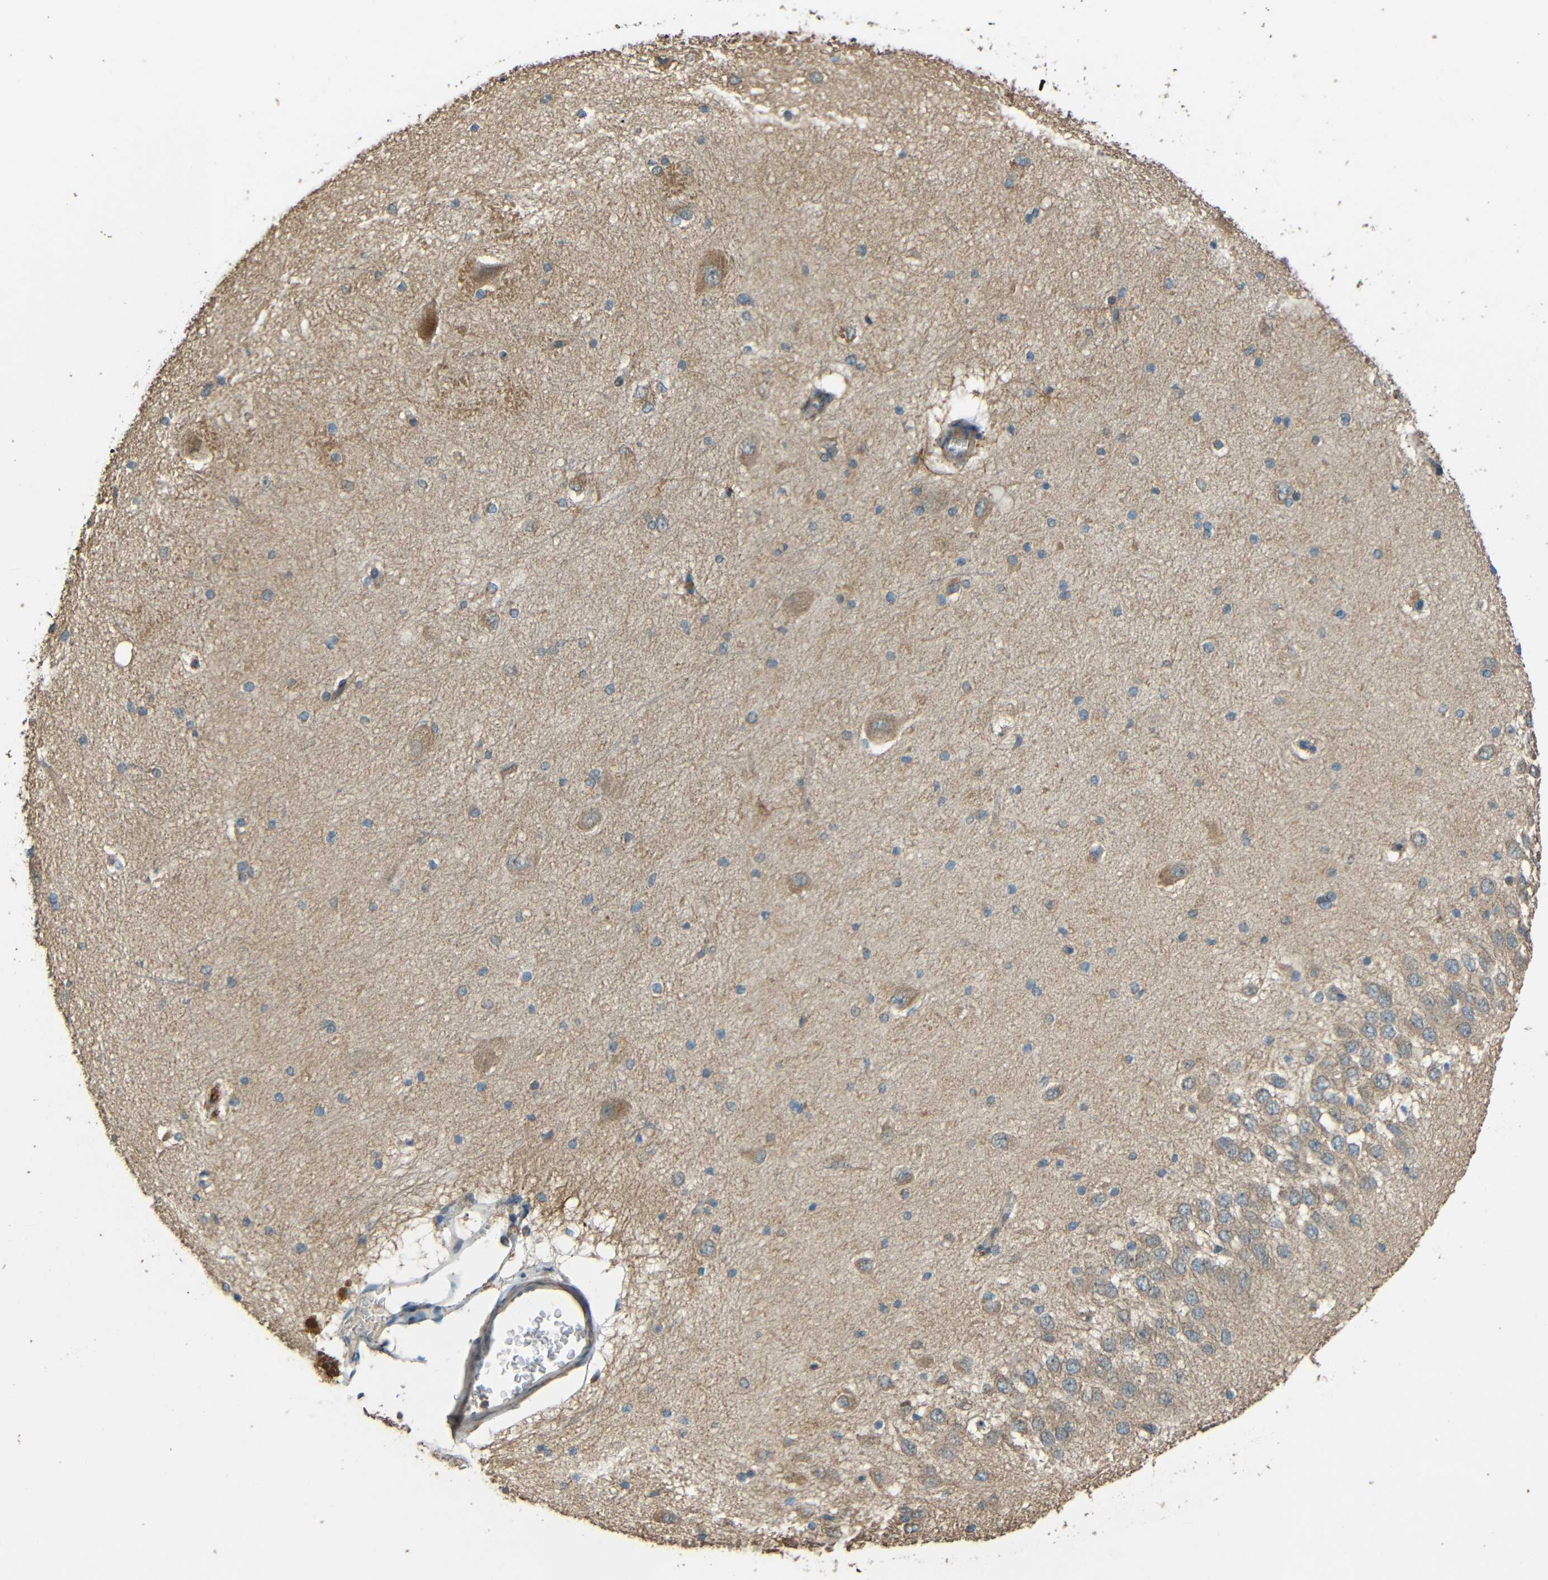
{"staining": {"intensity": "negative", "quantity": "none", "location": "none"}, "tissue": "hippocampus", "cell_type": "Glial cells", "image_type": "normal", "snomed": [{"axis": "morphology", "description": "Normal tissue, NOS"}, {"axis": "topography", "description": "Hippocampus"}], "caption": "There is no significant expression in glial cells of hippocampus. (Stains: DAB (3,3'-diaminobenzidine) immunohistochemistry with hematoxylin counter stain, Microscopy: brightfield microscopy at high magnification).", "gene": "ACACA", "patient": {"sex": "female", "age": 19}}